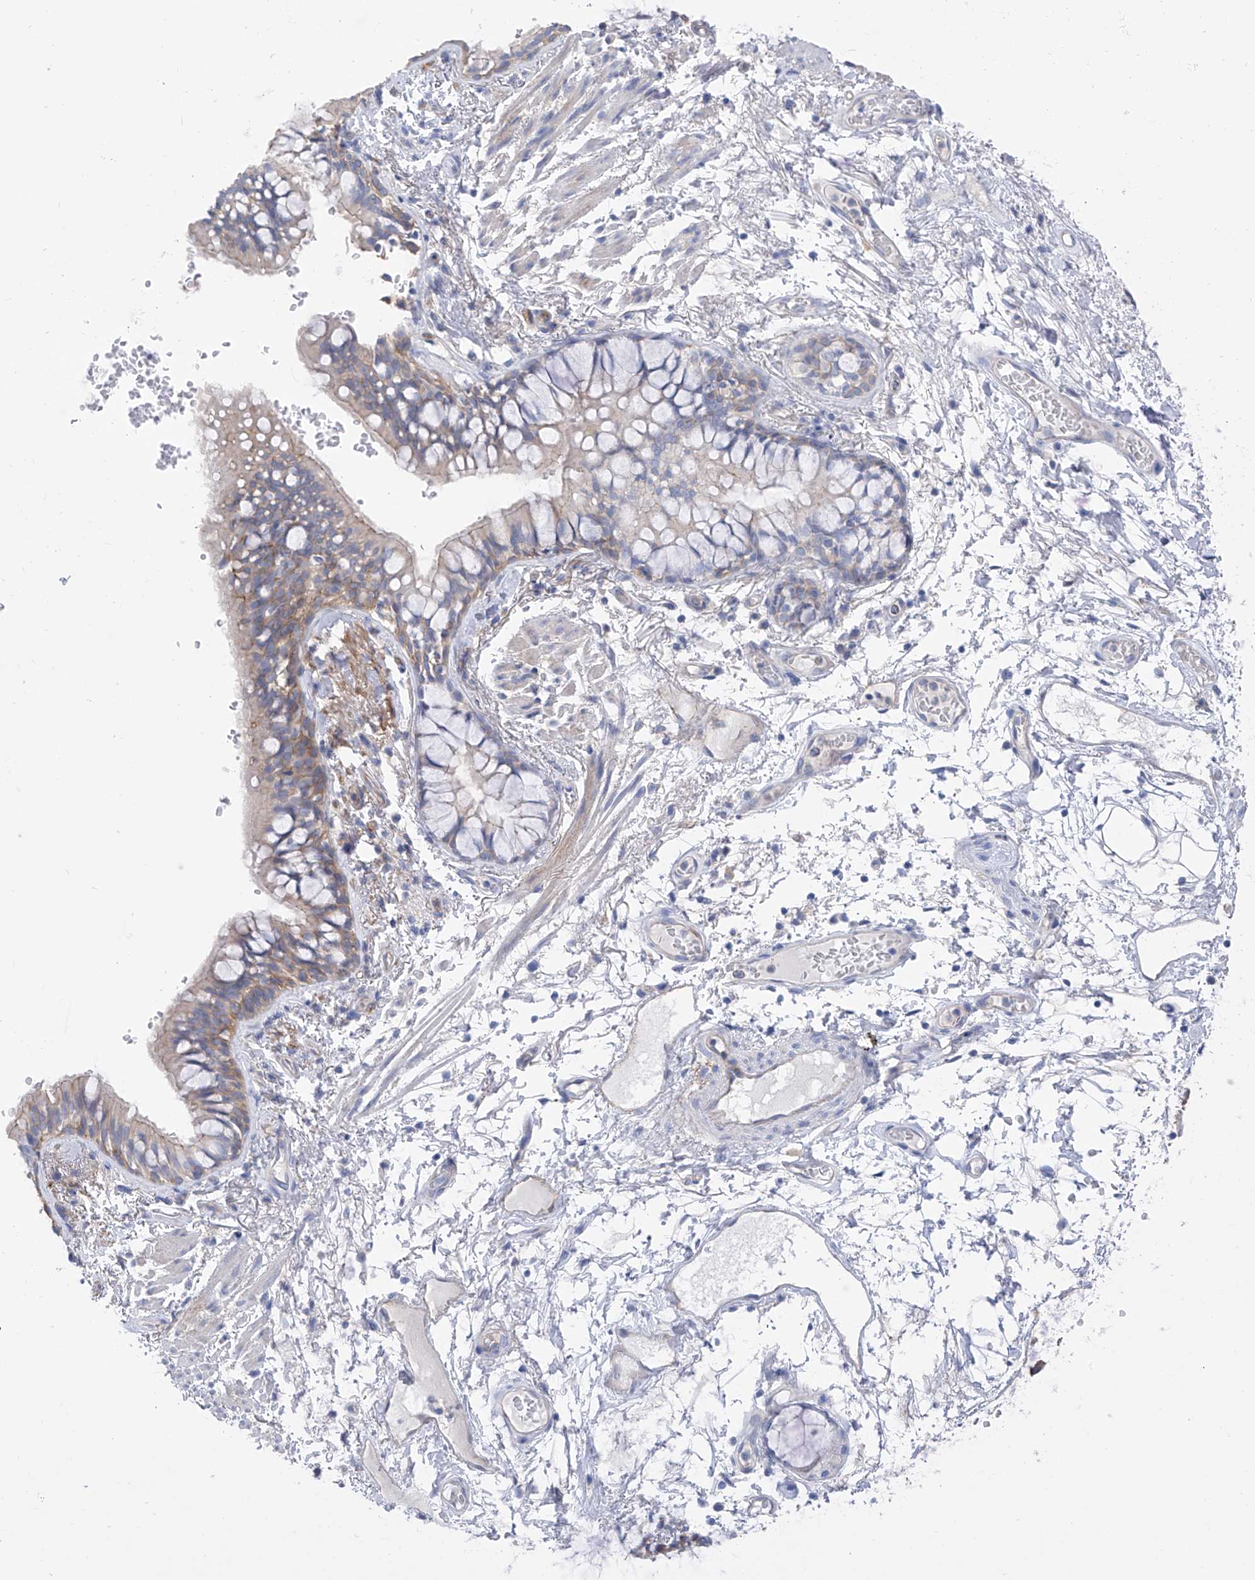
{"staining": {"intensity": "weak", "quantity": "25%-75%", "location": "cytoplasmic/membranous"}, "tissue": "bronchus", "cell_type": "Respiratory epithelial cells", "image_type": "normal", "snomed": [{"axis": "morphology", "description": "Normal tissue, NOS"}, {"axis": "topography", "description": "Cartilage tissue"}, {"axis": "topography", "description": "Bronchus"}], "caption": "A brown stain labels weak cytoplasmic/membranous positivity of a protein in respiratory epithelial cells of benign human bronchus.", "gene": "ITGA9", "patient": {"sex": "female", "age": 73}}